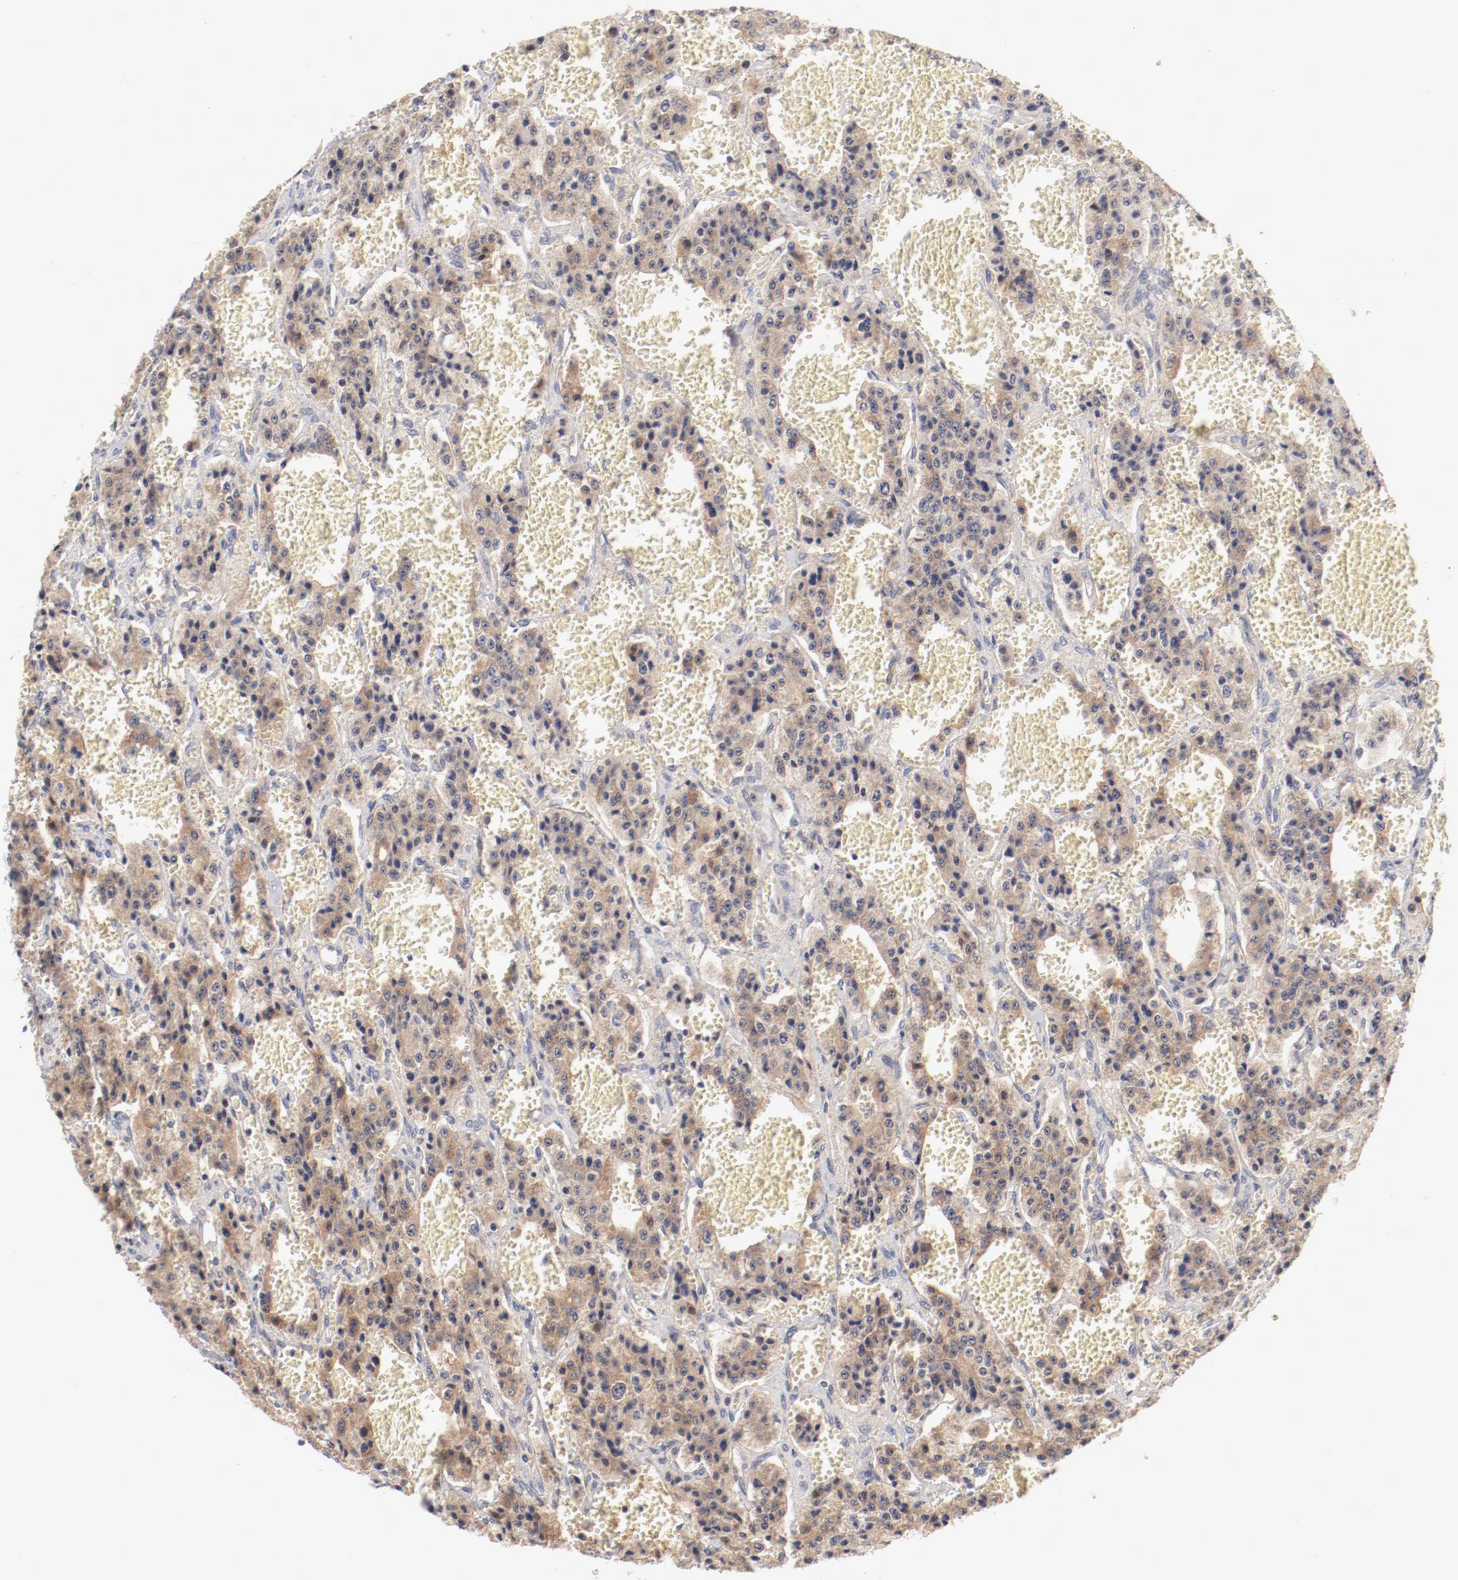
{"staining": {"intensity": "weak", "quantity": ">75%", "location": "cytoplasmic/membranous"}, "tissue": "carcinoid", "cell_type": "Tumor cells", "image_type": "cancer", "snomed": [{"axis": "morphology", "description": "Carcinoid, malignant, NOS"}, {"axis": "topography", "description": "Small intestine"}], "caption": "Tumor cells demonstrate low levels of weak cytoplasmic/membranous staining in approximately >75% of cells in human carcinoid.", "gene": "SETD3", "patient": {"sex": "male", "age": 52}}